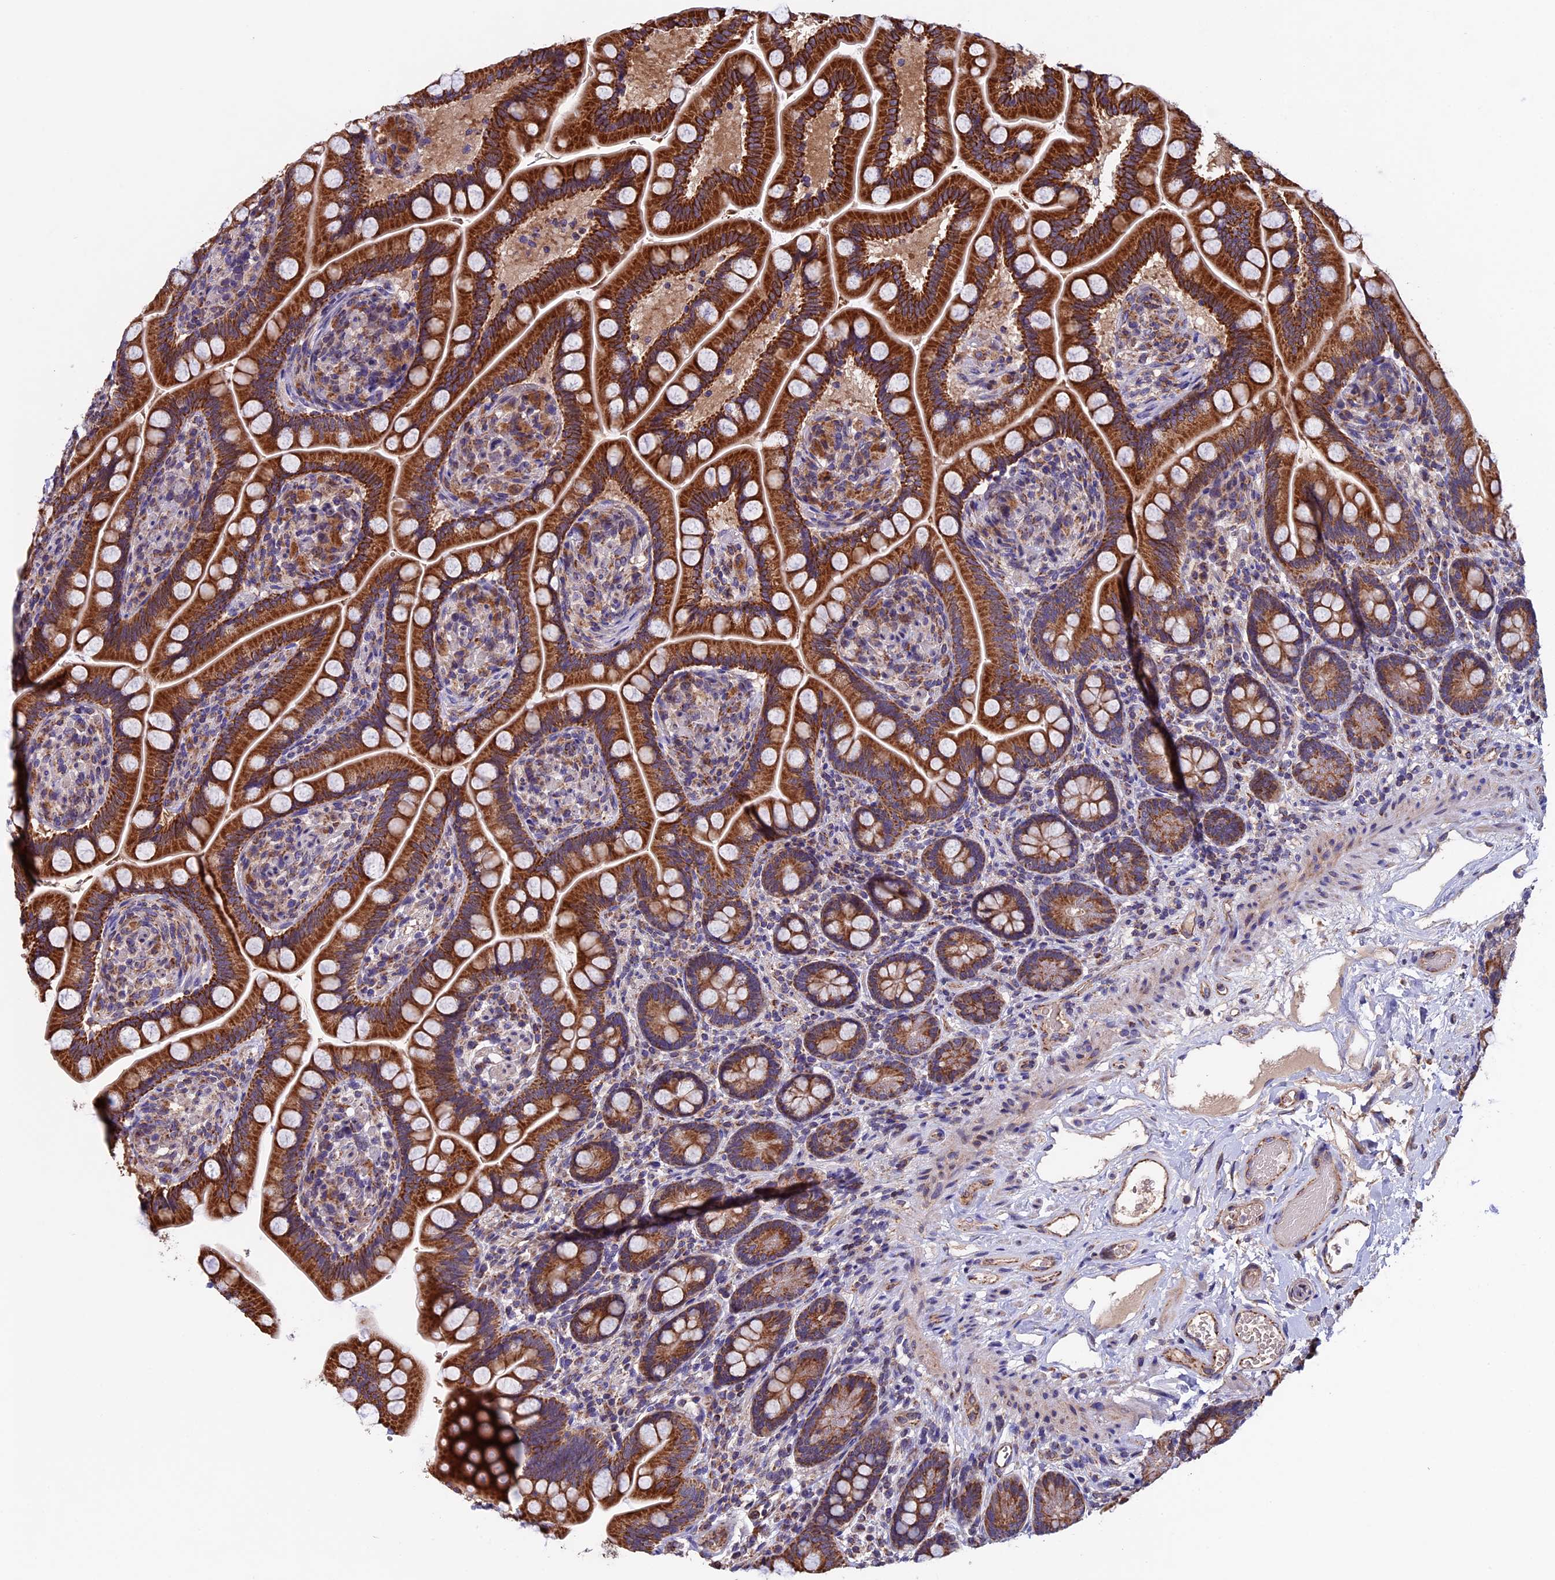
{"staining": {"intensity": "moderate", "quantity": ">75%", "location": "cytoplasmic/membranous"}, "tissue": "small intestine", "cell_type": "Glandular cells", "image_type": "normal", "snomed": [{"axis": "morphology", "description": "Normal tissue, NOS"}, {"axis": "topography", "description": "Small intestine"}], "caption": "Approximately >75% of glandular cells in unremarkable small intestine demonstrate moderate cytoplasmic/membranous protein staining as visualized by brown immunohistochemical staining.", "gene": "RNF17", "patient": {"sex": "female", "age": 64}}